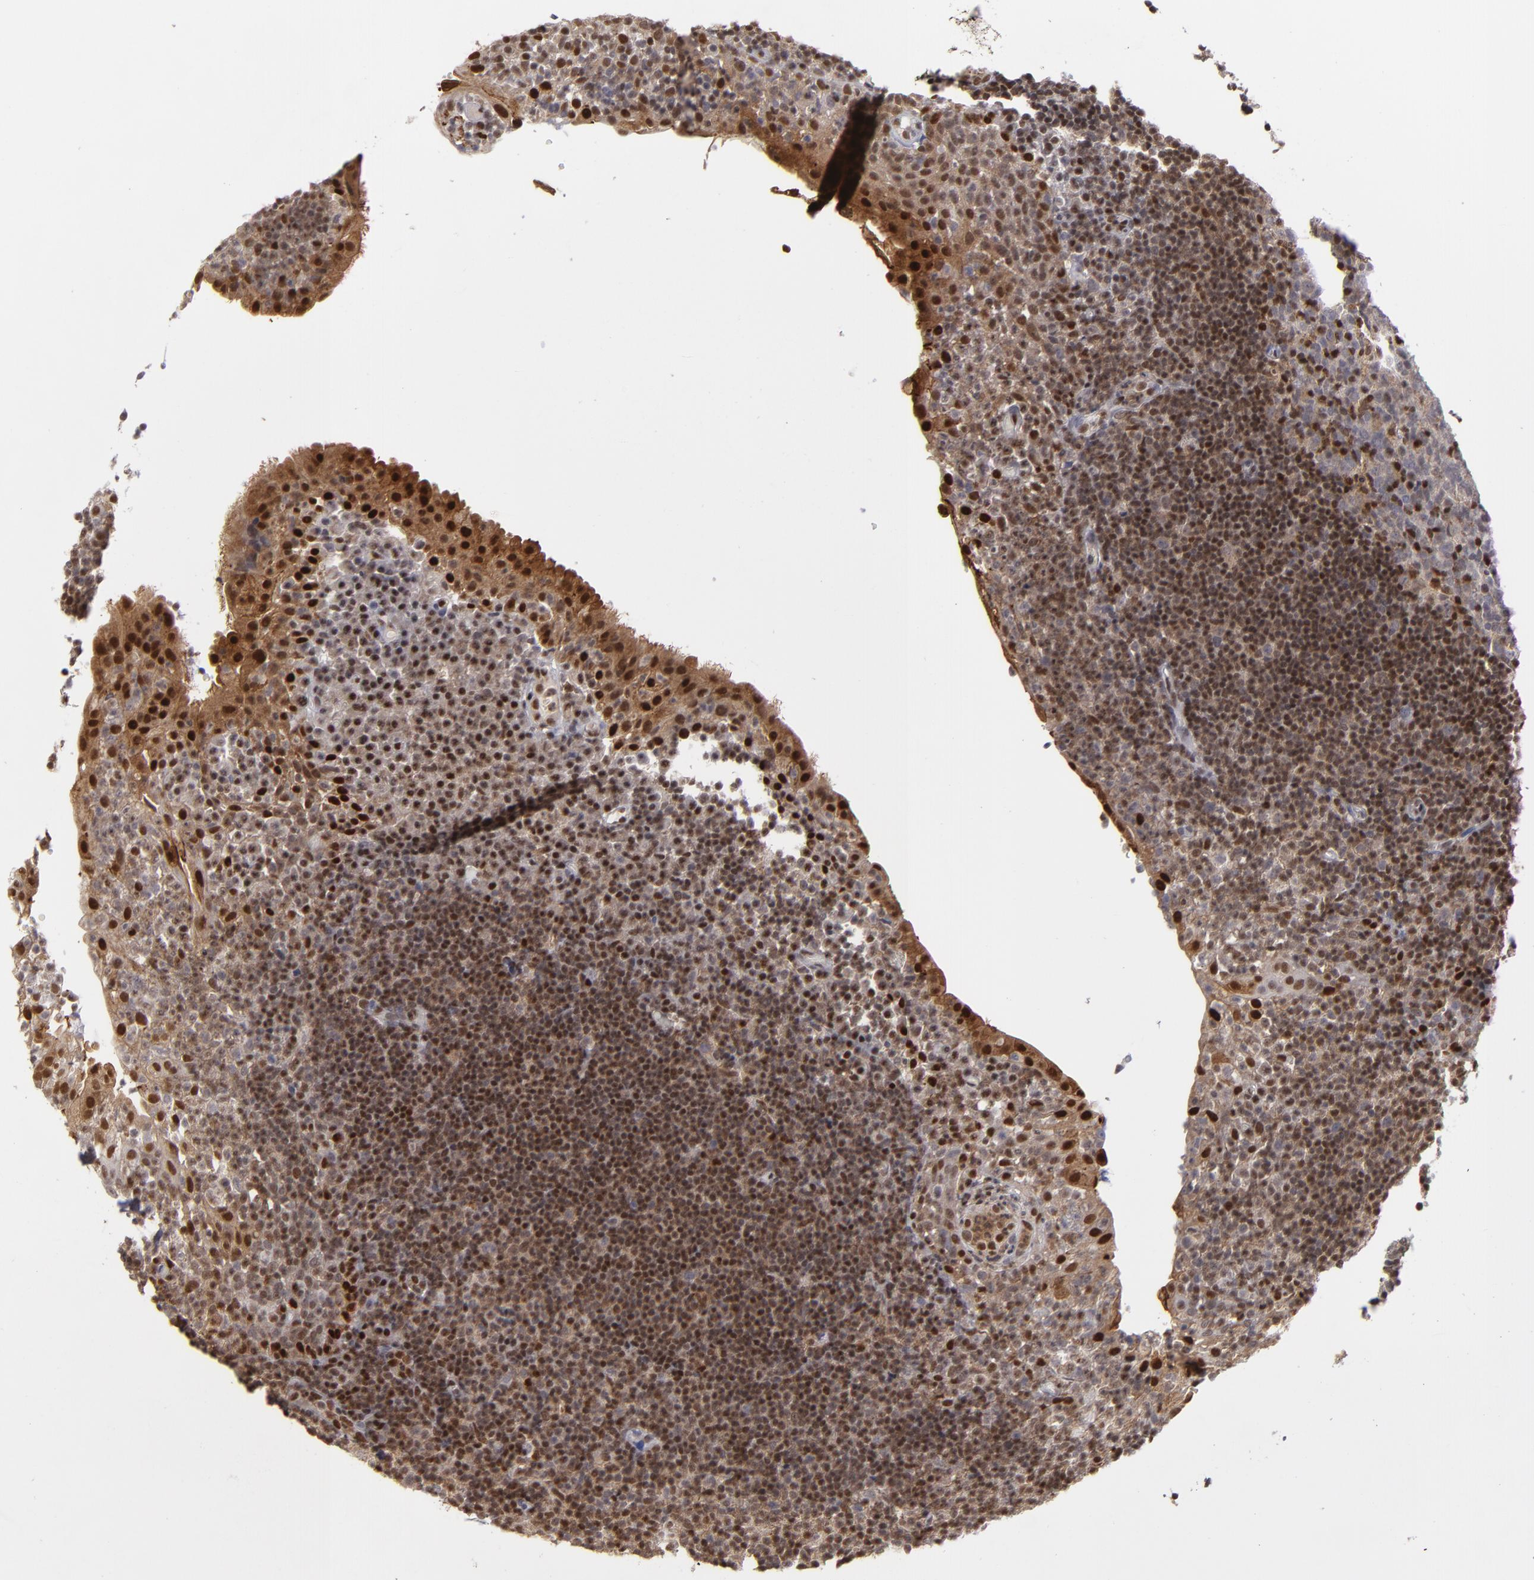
{"staining": {"intensity": "moderate", "quantity": ">75%", "location": "cytoplasmic/membranous,nuclear"}, "tissue": "tonsil", "cell_type": "Germinal center cells", "image_type": "normal", "snomed": [{"axis": "morphology", "description": "Normal tissue, NOS"}, {"axis": "topography", "description": "Tonsil"}], "caption": "Tonsil stained with a brown dye exhibits moderate cytoplasmic/membranous,nuclear positive positivity in about >75% of germinal center cells.", "gene": "GSR", "patient": {"sex": "female", "age": 40}}